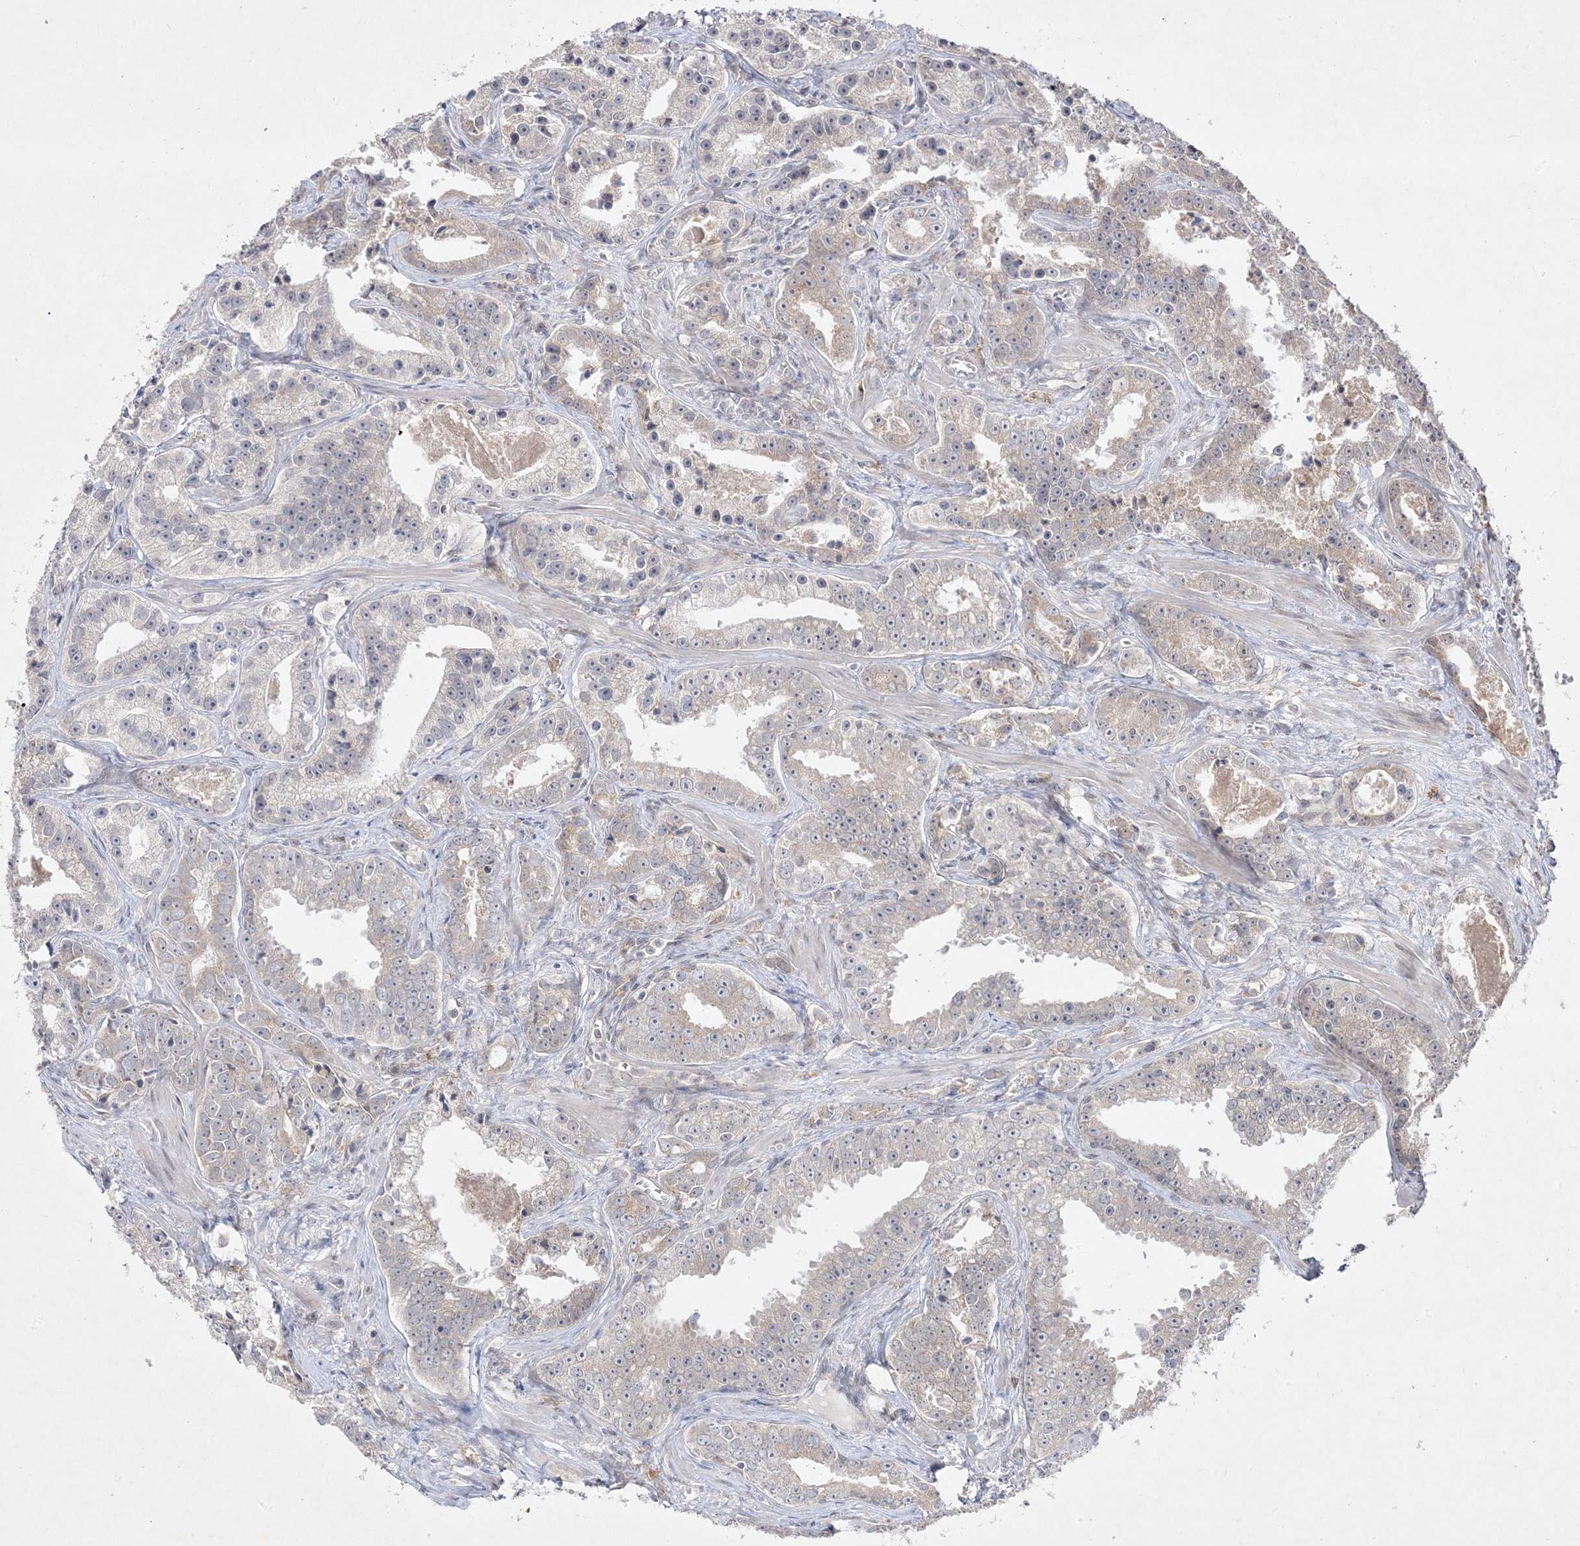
{"staining": {"intensity": "weak", "quantity": "25%-75%", "location": "cytoplasmic/membranous"}, "tissue": "prostate cancer", "cell_type": "Tumor cells", "image_type": "cancer", "snomed": [{"axis": "morphology", "description": "Adenocarcinoma, High grade"}, {"axis": "topography", "description": "Prostate"}], "caption": "There is low levels of weak cytoplasmic/membranous expression in tumor cells of prostate high-grade adenocarcinoma, as demonstrated by immunohistochemical staining (brown color).", "gene": "C2CD2", "patient": {"sex": "male", "age": 62}}